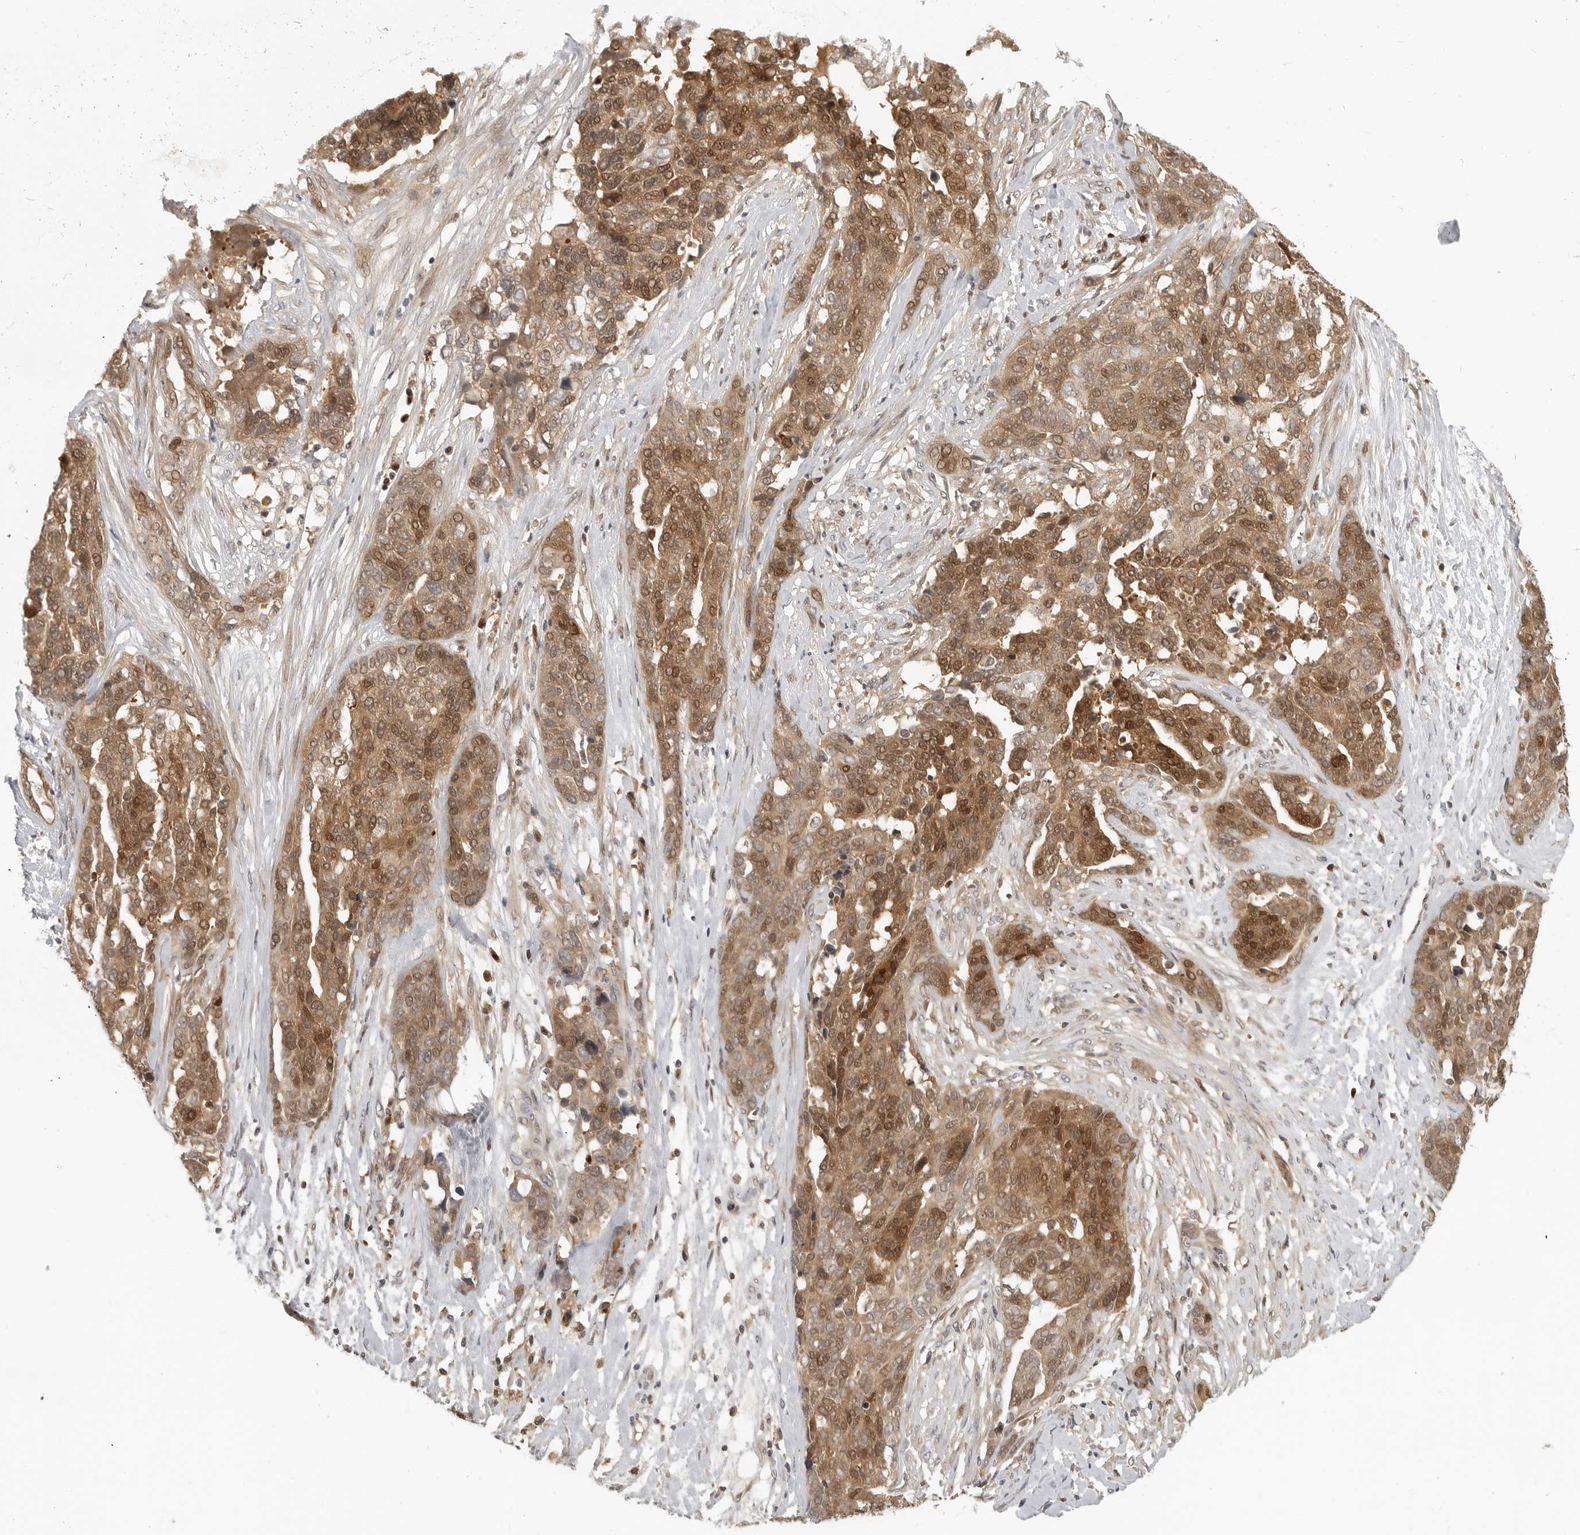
{"staining": {"intensity": "moderate", "quantity": ">75%", "location": "cytoplasmic/membranous,nuclear"}, "tissue": "ovarian cancer", "cell_type": "Tumor cells", "image_type": "cancer", "snomed": [{"axis": "morphology", "description": "Cystadenocarcinoma, serous, NOS"}, {"axis": "topography", "description": "Ovary"}], "caption": "A micrograph showing moderate cytoplasmic/membranous and nuclear expression in about >75% of tumor cells in ovarian serous cystadenocarcinoma, as visualized by brown immunohistochemical staining.", "gene": "CTIF", "patient": {"sex": "female", "age": 44}}